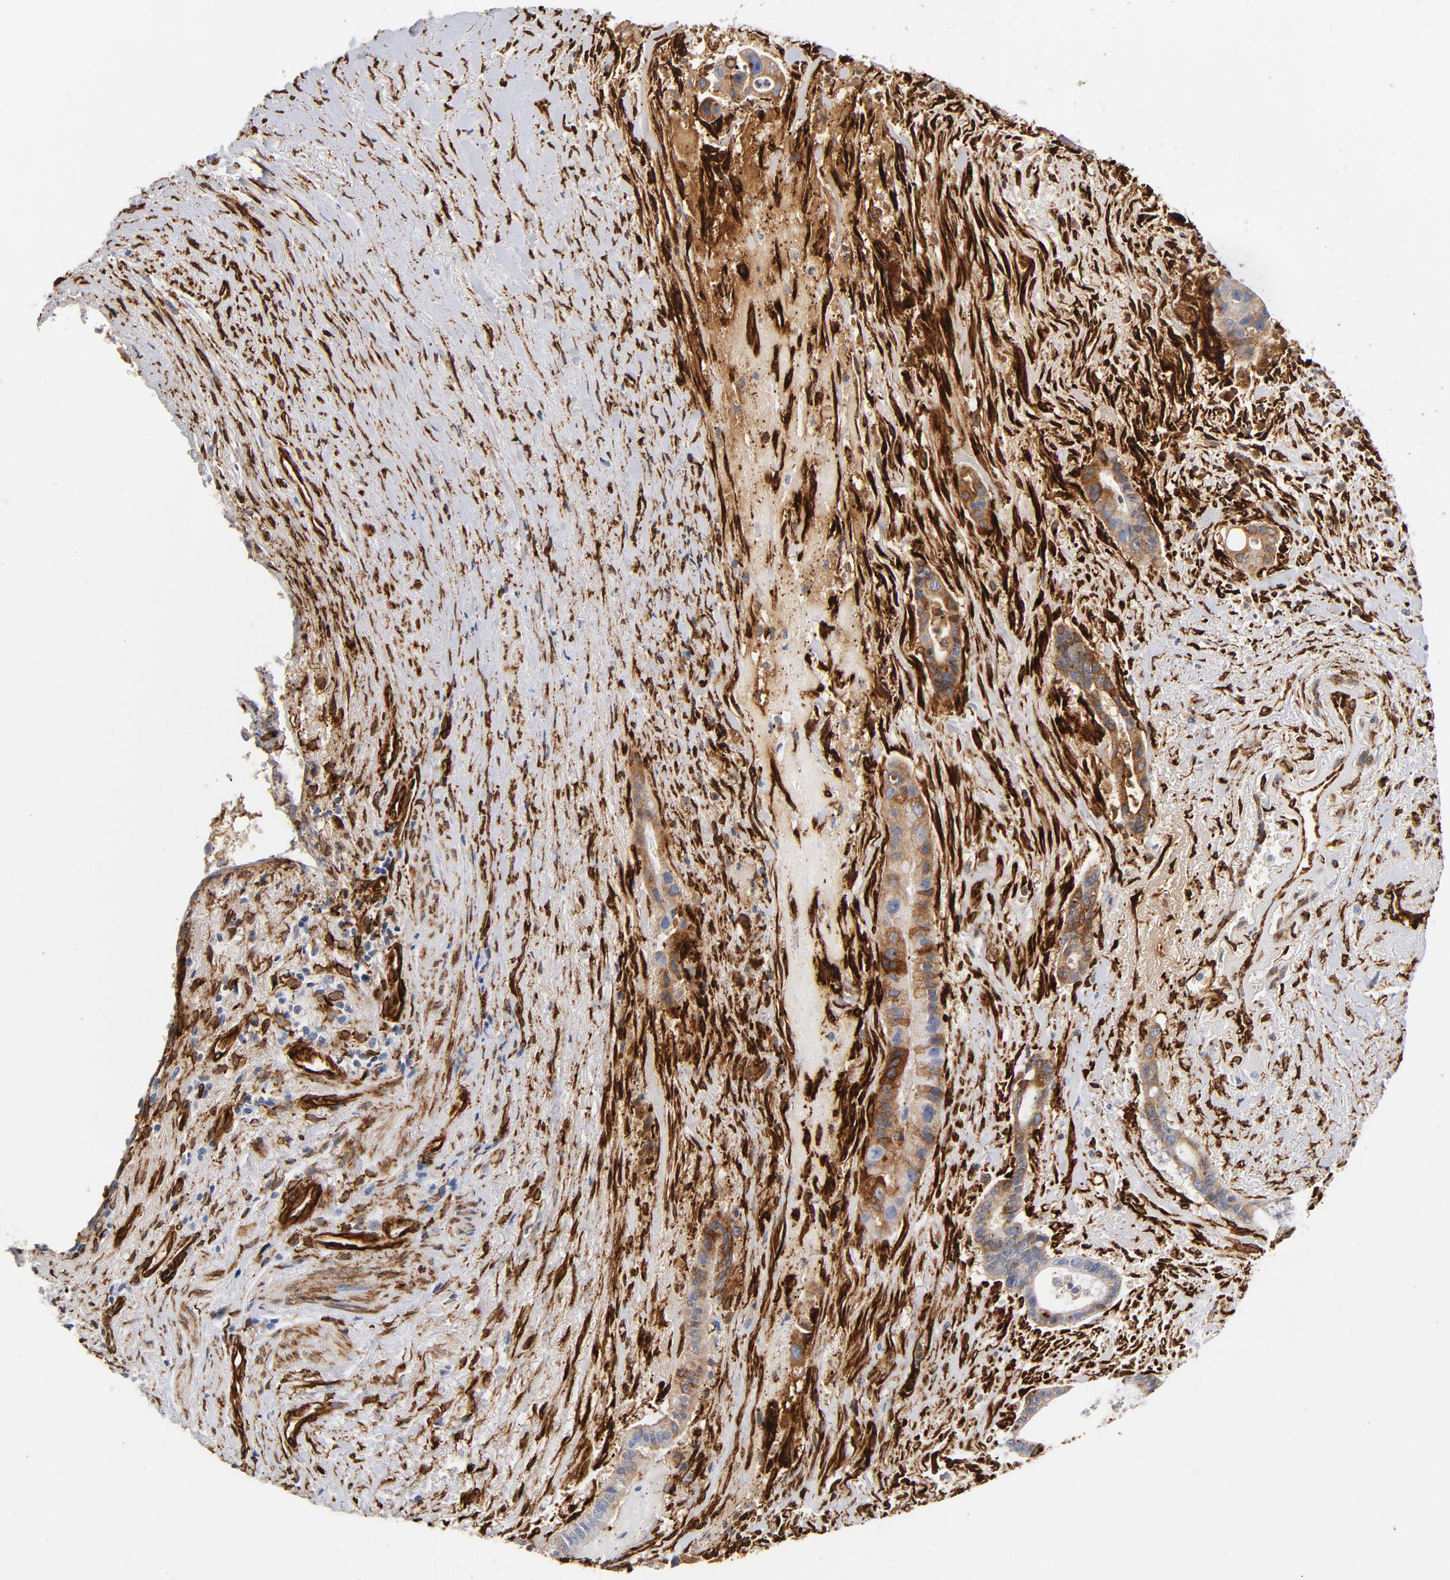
{"staining": {"intensity": "moderate", "quantity": ">75%", "location": "cytoplasmic/membranous"}, "tissue": "liver cancer", "cell_type": "Tumor cells", "image_type": "cancer", "snomed": [{"axis": "morphology", "description": "Cholangiocarcinoma"}, {"axis": "topography", "description": "Liver"}], "caption": "Immunohistochemistry (IHC) photomicrograph of neoplastic tissue: liver cancer (cholangiocarcinoma) stained using immunohistochemistry exhibits medium levels of moderate protein expression localized specifically in the cytoplasmic/membranous of tumor cells, appearing as a cytoplasmic/membranous brown color.", "gene": "SERPINH1", "patient": {"sex": "female", "age": 55}}